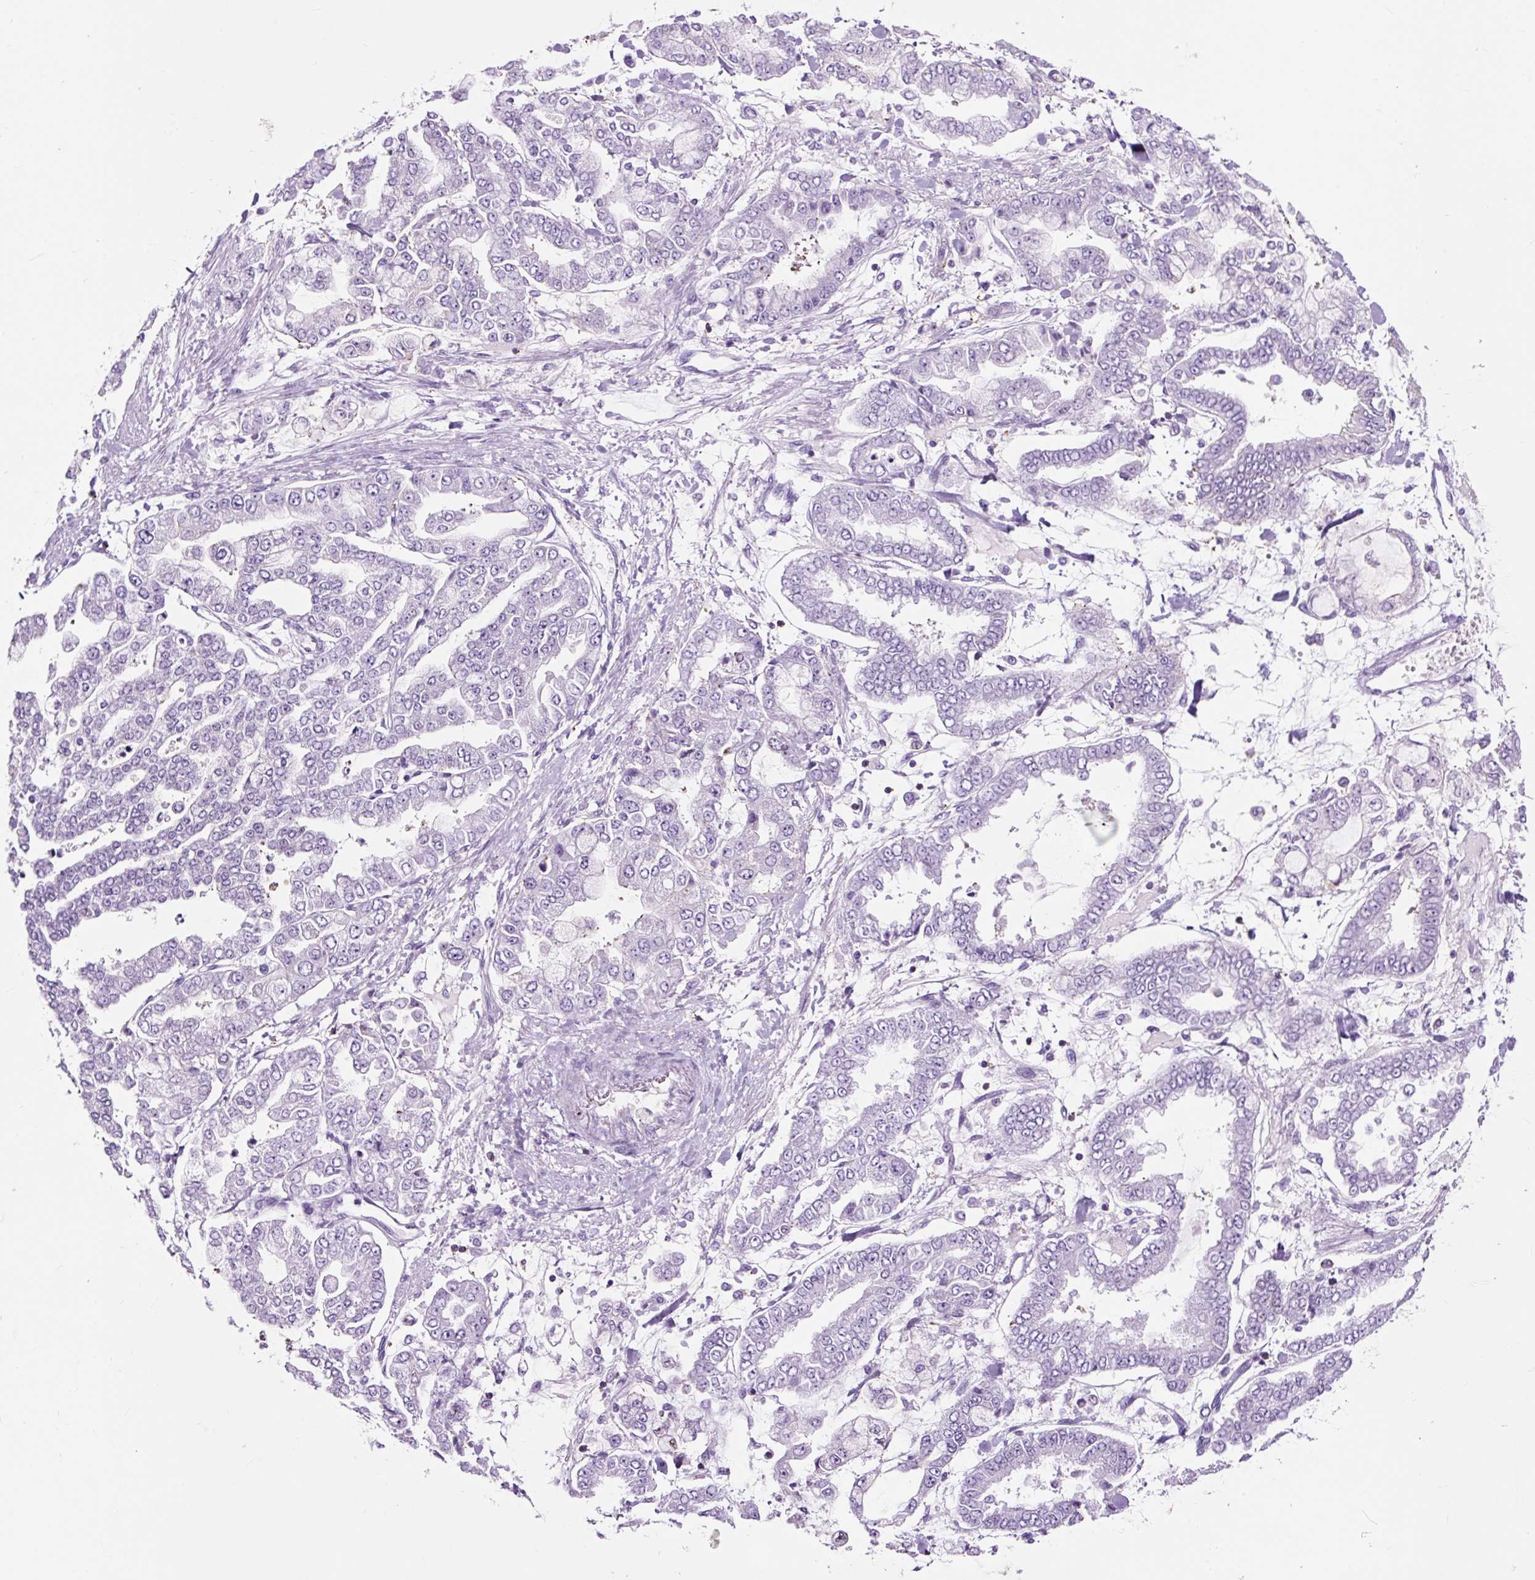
{"staining": {"intensity": "negative", "quantity": "none", "location": "none"}, "tissue": "stomach cancer", "cell_type": "Tumor cells", "image_type": "cancer", "snomed": [{"axis": "morphology", "description": "Normal tissue, NOS"}, {"axis": "morphology", "description": "Adenocarcinoma, NOS"}, {"axis": "topography", "description": "Stomach, upper"}, {"axis": "topography", "description": "Stomach"}], "caption": "Immunohistochemistry (IHC) image of neoplastic tissue: stomach adenocarcinoma stained with DAB (3,3'-diaminobenzidine) displays no significant protein staining in tumor cells. (Immunohistochemistry, brightfield microscopy, high magnification).", "gene": "OR10A7", "patient": {"sex": "male", "age": 76}}